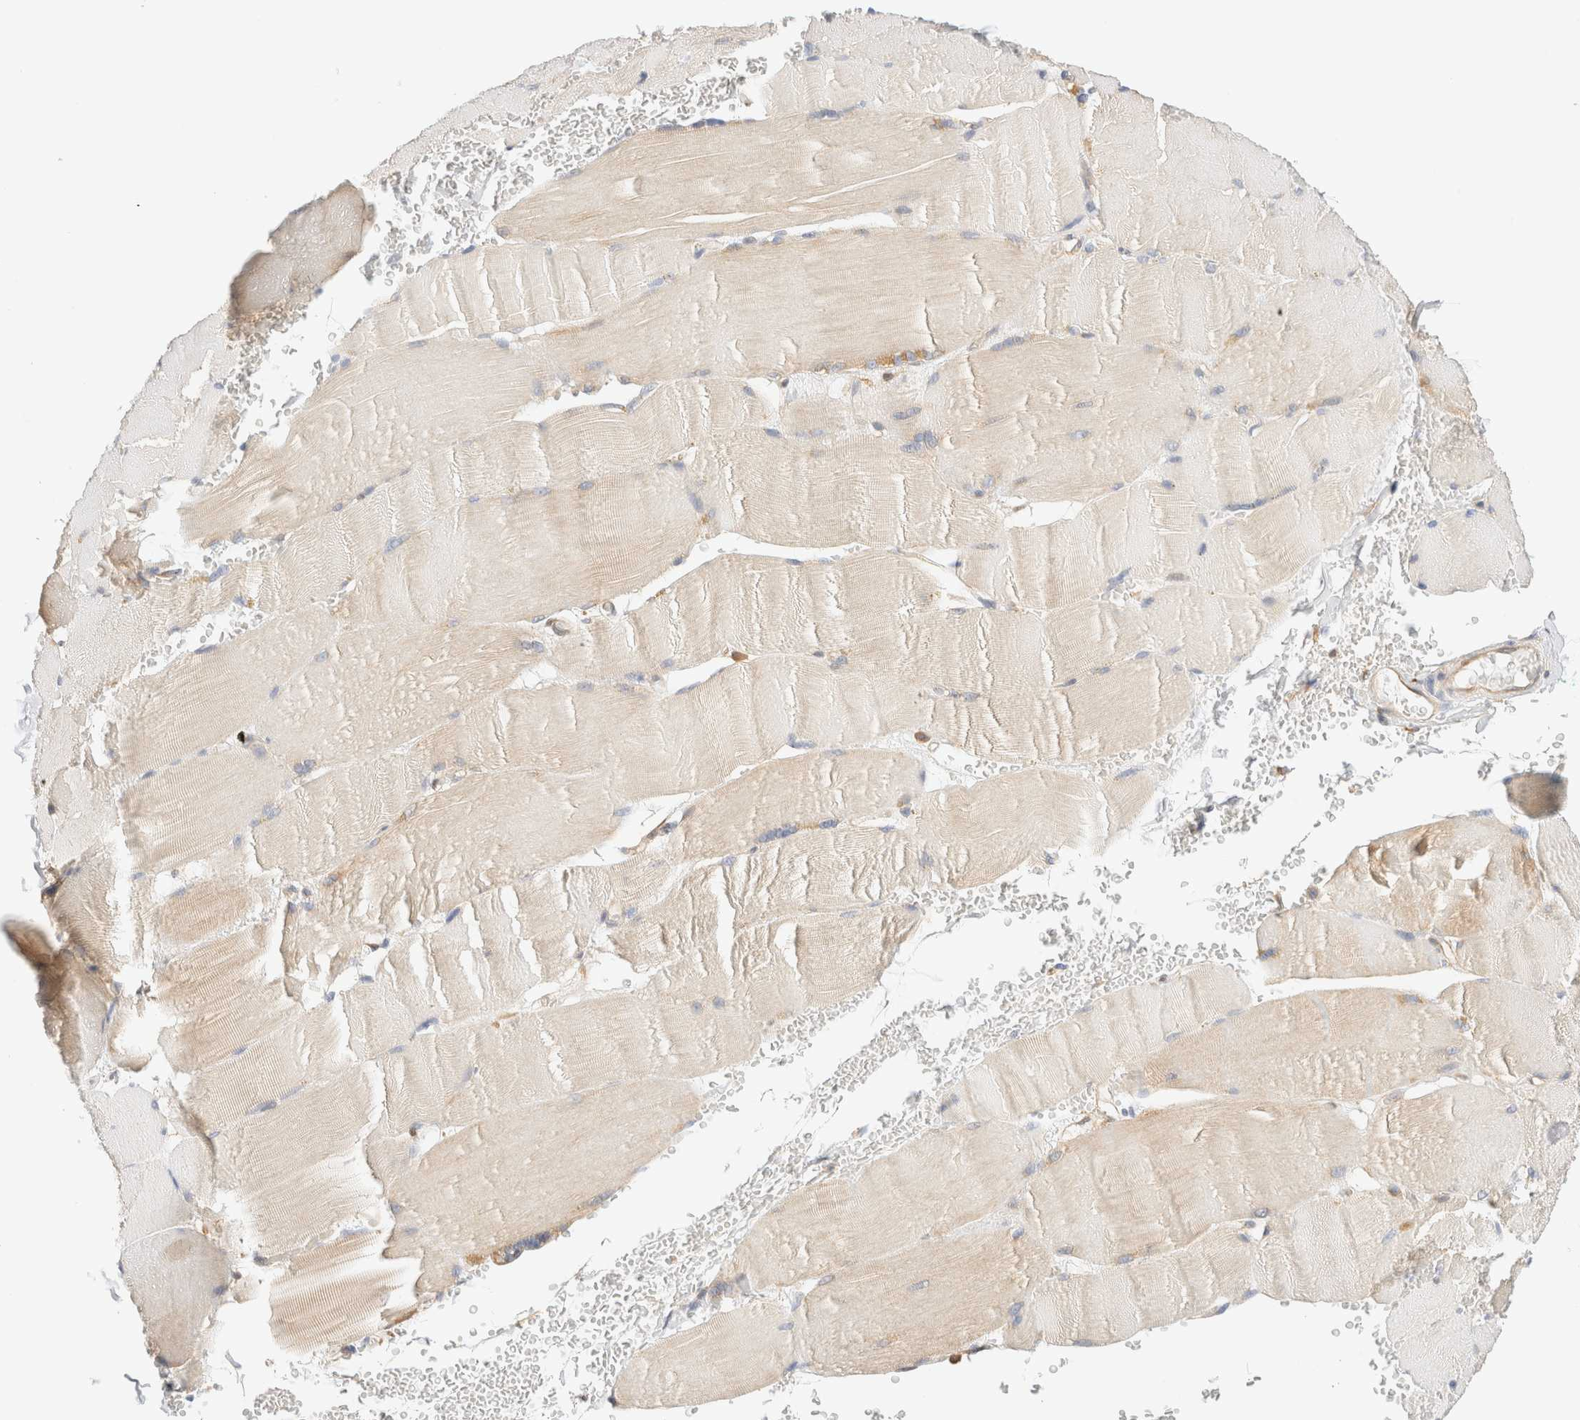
{"staining": {"intensity": "weak", "quantity": "<25%", "location": "cytoplasmic/membranous"}, "tissue": "skeletal muscle", "cell_type": "Myocytes", "image_type": "normal", "snomed": [{"axis": "morphology", "description": "Normal tissue, NOS"}, {"axis": "topography", "description": "Skin"}, {"axis": "topography", "description": "Skeletal muscle"}], "caption": "IHC image of unremarkable skeletal muscle: human skeletal muscle stained with DAB (3,3'-diaminobenzidine) displays no significant protein expression in myocytes. The staining was performed using DAB to visualize the protein expression in brown, while the nuclei were stained in blue with hematoxylin (Magnification: 20x).", "gene": "RABEP1", "patient": {"sex": "male", "age": 83}}